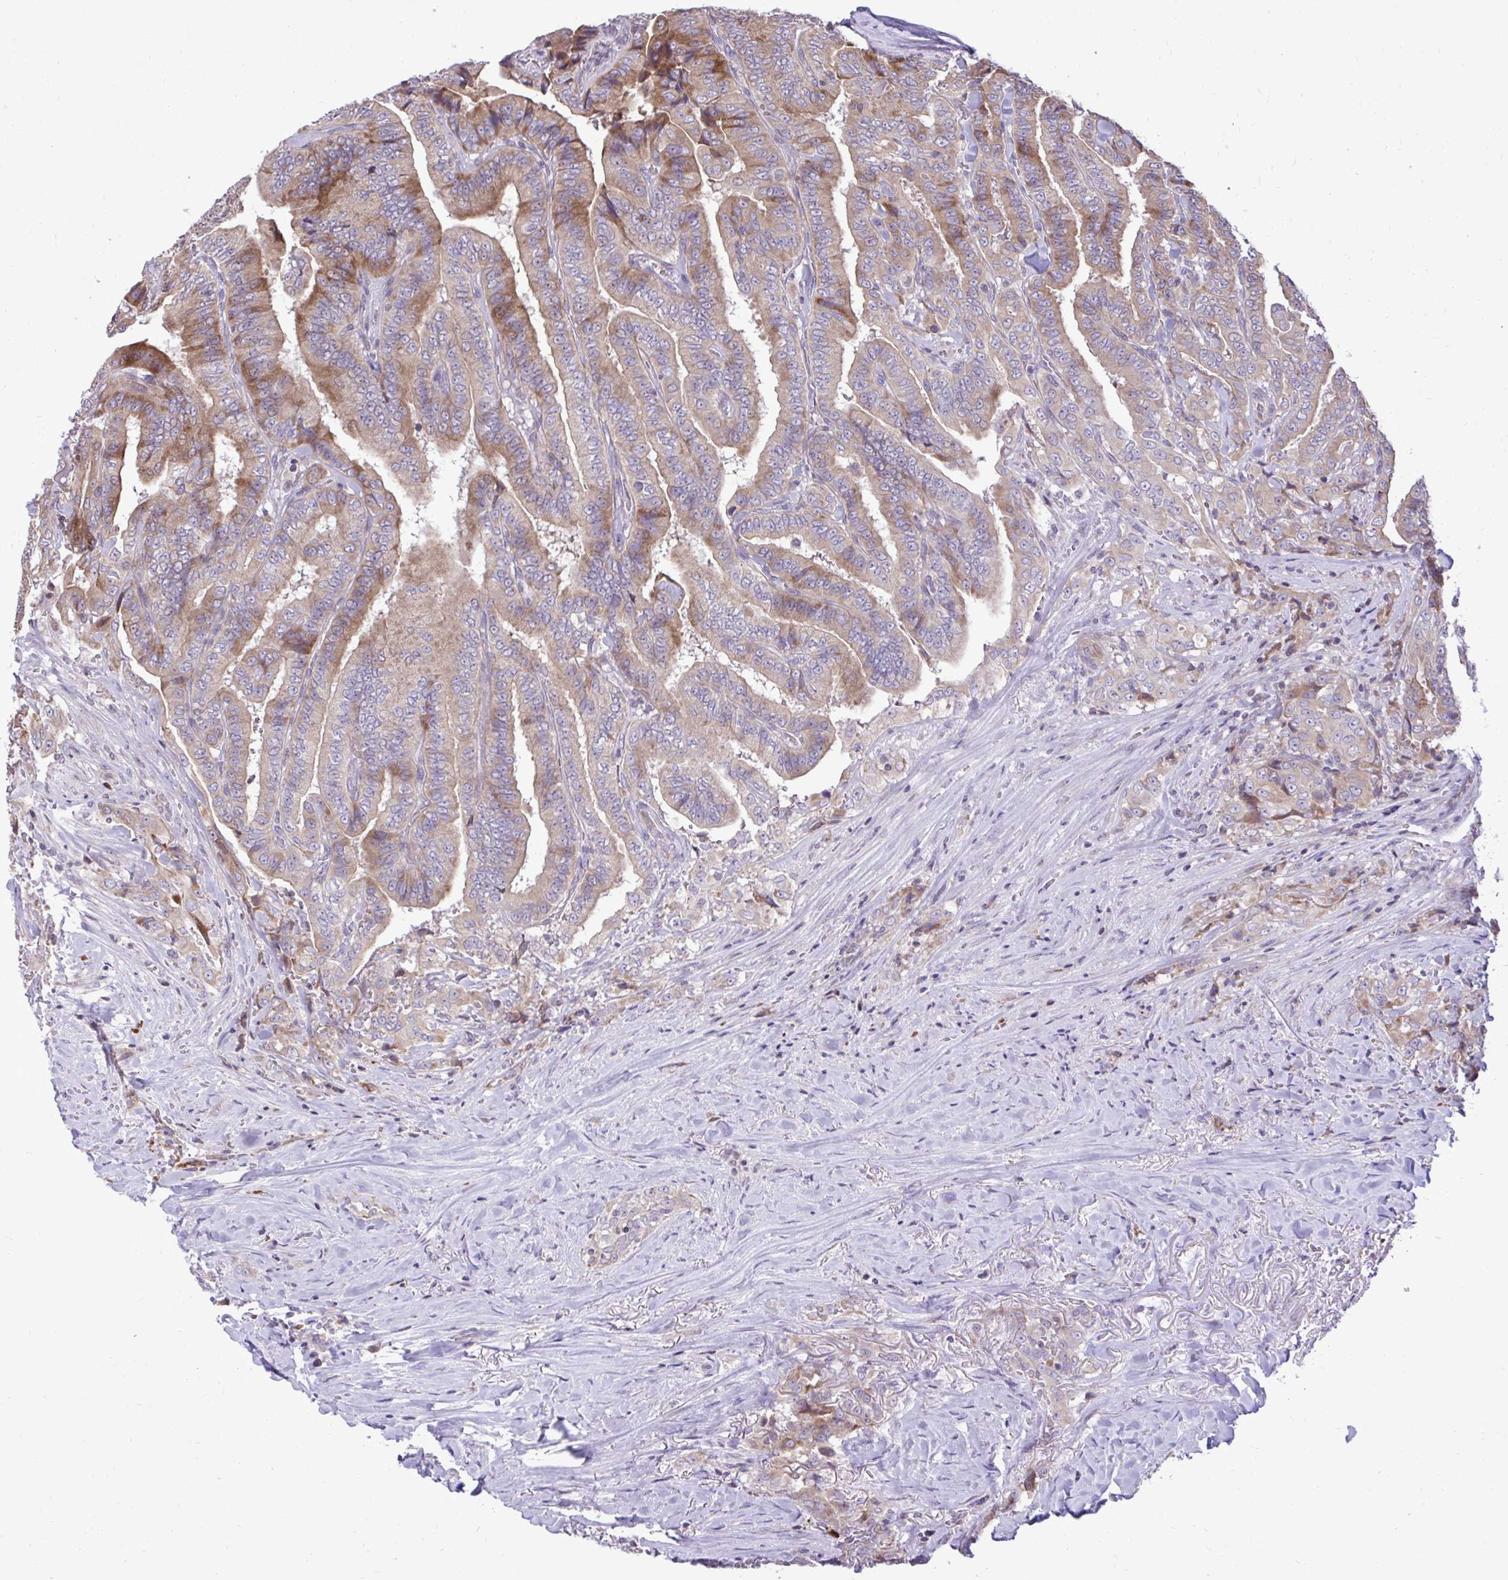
{"staining": {"intensity": "moderate", "quantity": "25%-75%", "location": "cytoplasmic/membranous"}, "tissue": "thyroid cancer", "cell_type": "Tumor cells", "image_type": "cancer", "snomed": [{"axis": "morphology", "description": "Papillary adenocarcinoma, NOS"}, {"axis": "topography", "description": "Thyroid gland"}], "caption": "Brown immunohistochemical staining in thyroid papillary adenocarcinoma exhibits moderate cytoplasmic/membranous staining in about 25%-75% of tumor cells.", "gene": "METTL9", "patient": {"sex": "male", "age": 61}}